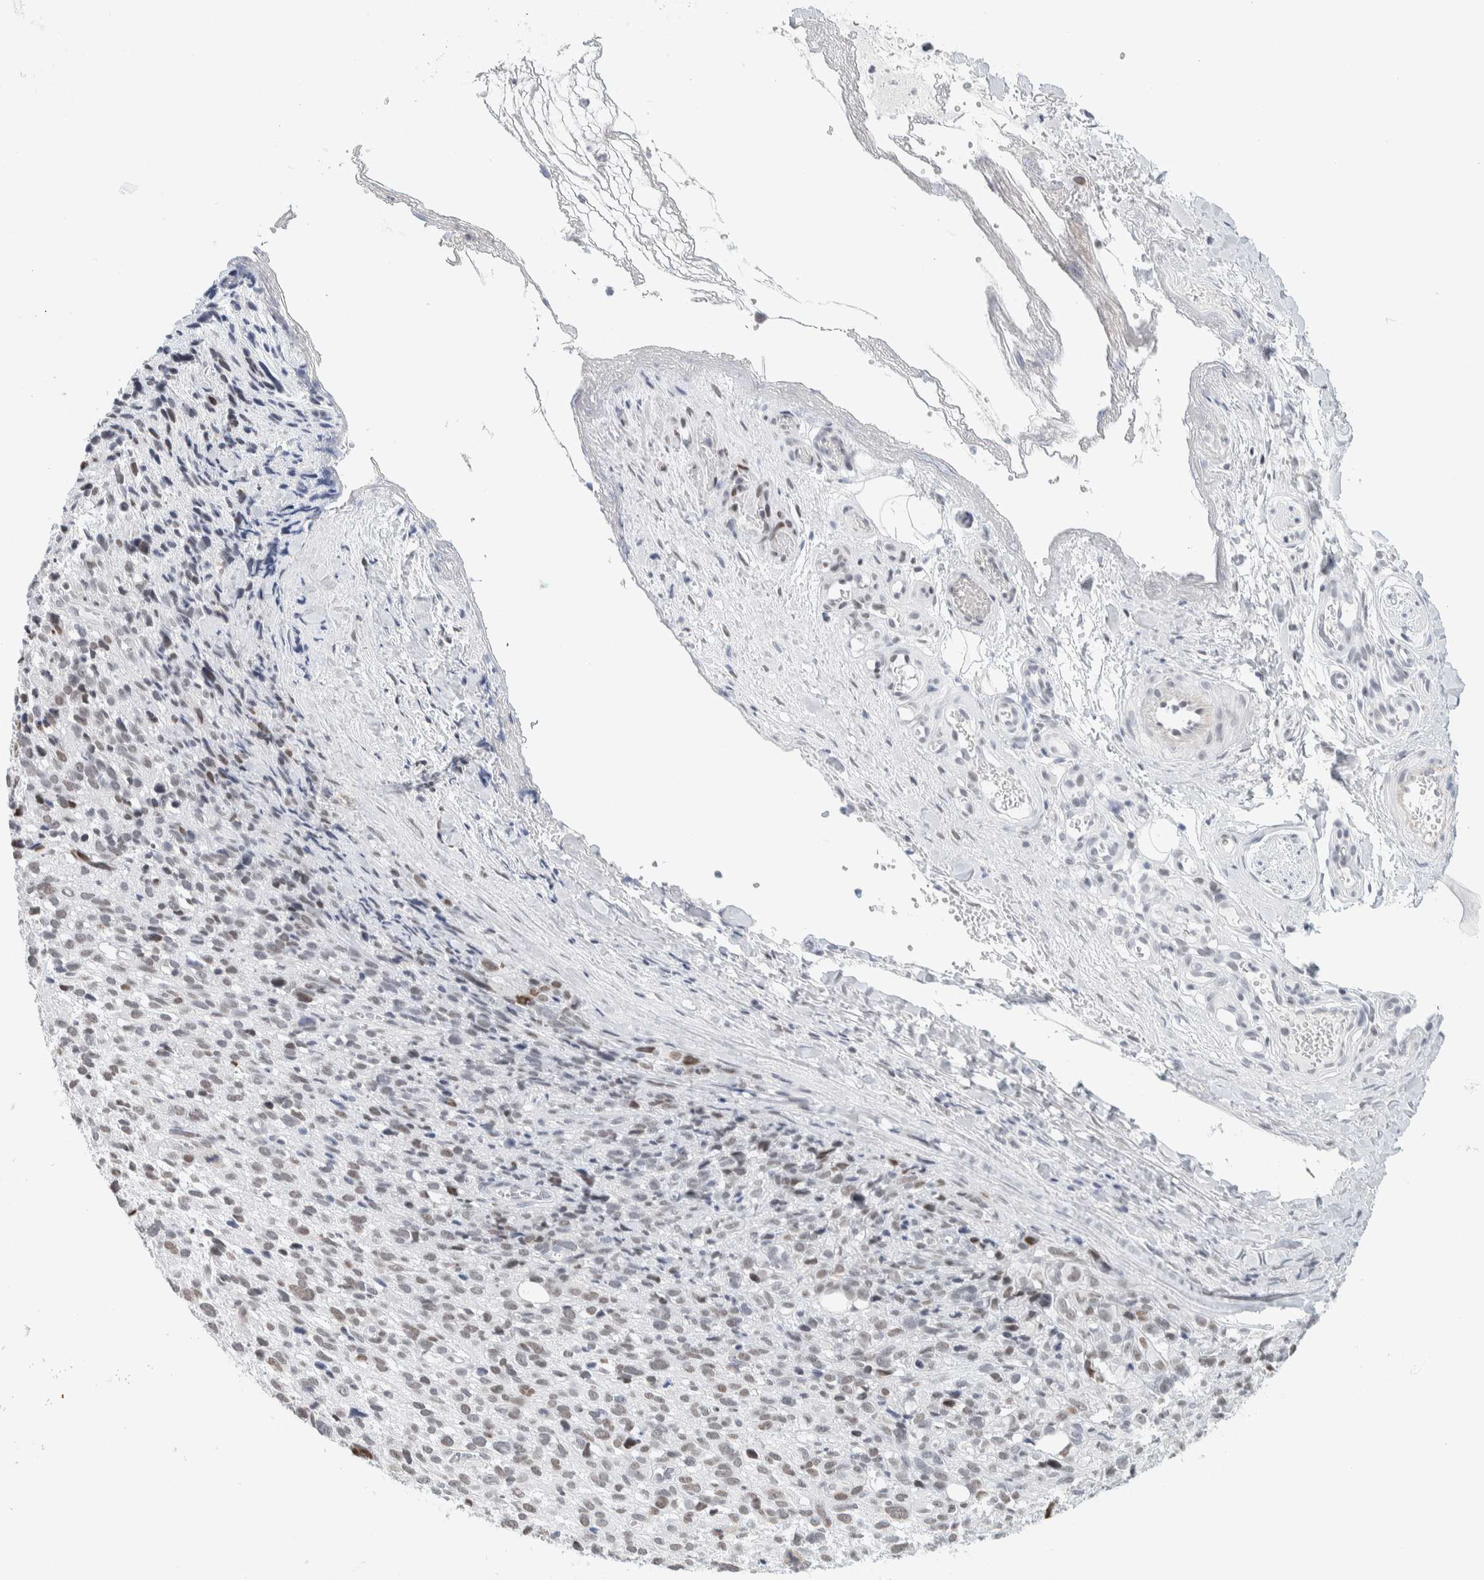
{"staining": {"intensity": "weak", "quantity": ">75%", "location": "nuclear"}, "tissue": "melanoma", "cell_type": "Tumor cells", "image_type": "cancer", "snomed": [{"axis": "morphology", "description": "Malignant melanoma, NOS"}, {"axis": "topography", "description": "Skin"}], "caption": "This histopathology image shows immunohistochemistry (IHC) staining of human malignant melanoma, with low weak nuclear expression in about >75% of tumor cells.", "gene": "CDH17", "patient": {"sex": "female", "age": 55}}